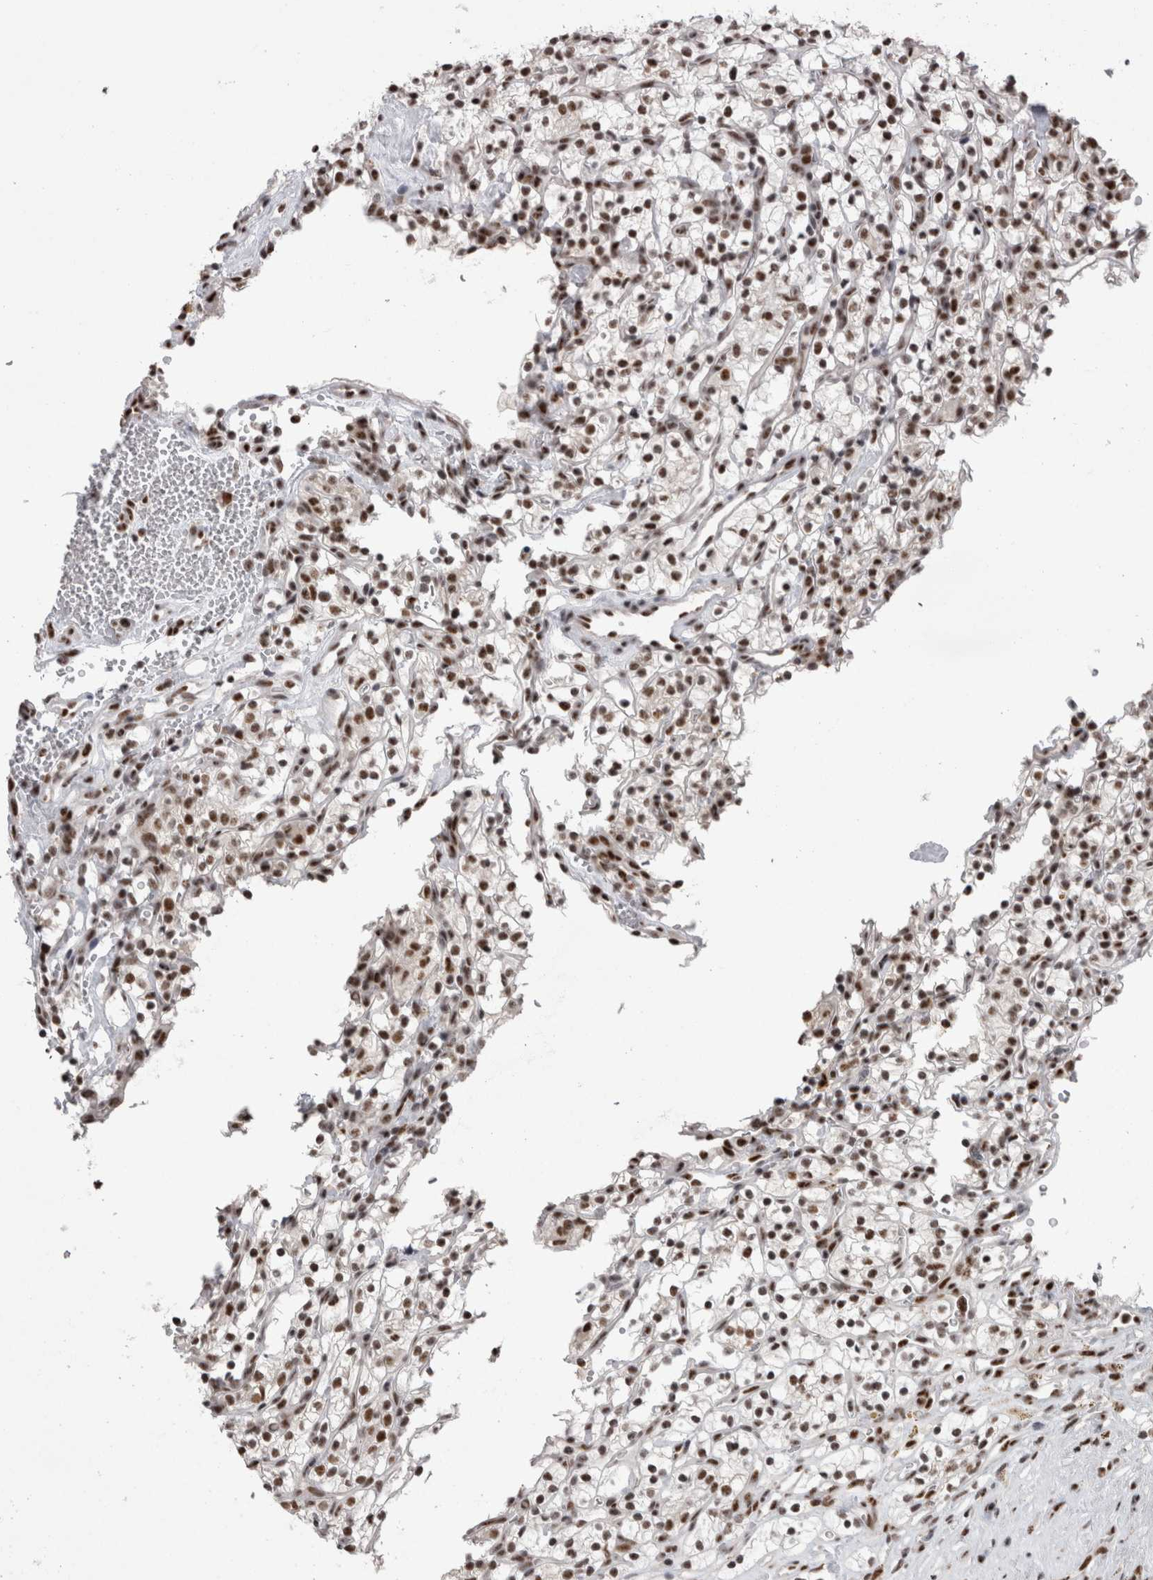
{"staining": {"intensity": "moderate", "quantity": ">75%", "location": "nuclear"}, "tissue": "renal cancer", "cell_type": "Tumor cells", "image_type": "cancer", "snomed": [{"axis": "morphology", "description": "Adenocarcinoma, NOS"}, {"axis": "topography", "description": "Kidney"}], "caption": "Protein analysis of renal adenocarcinoma tissue shows moderate nuclear staining in approximately >75% of tumor cells. (DAB (3,3'-diaminobenzidine) IHC, brown staining for protein, blue staining for nuclei).", "gene": "SNRNP40", "patient": {"sex": "female", "age": 57}}